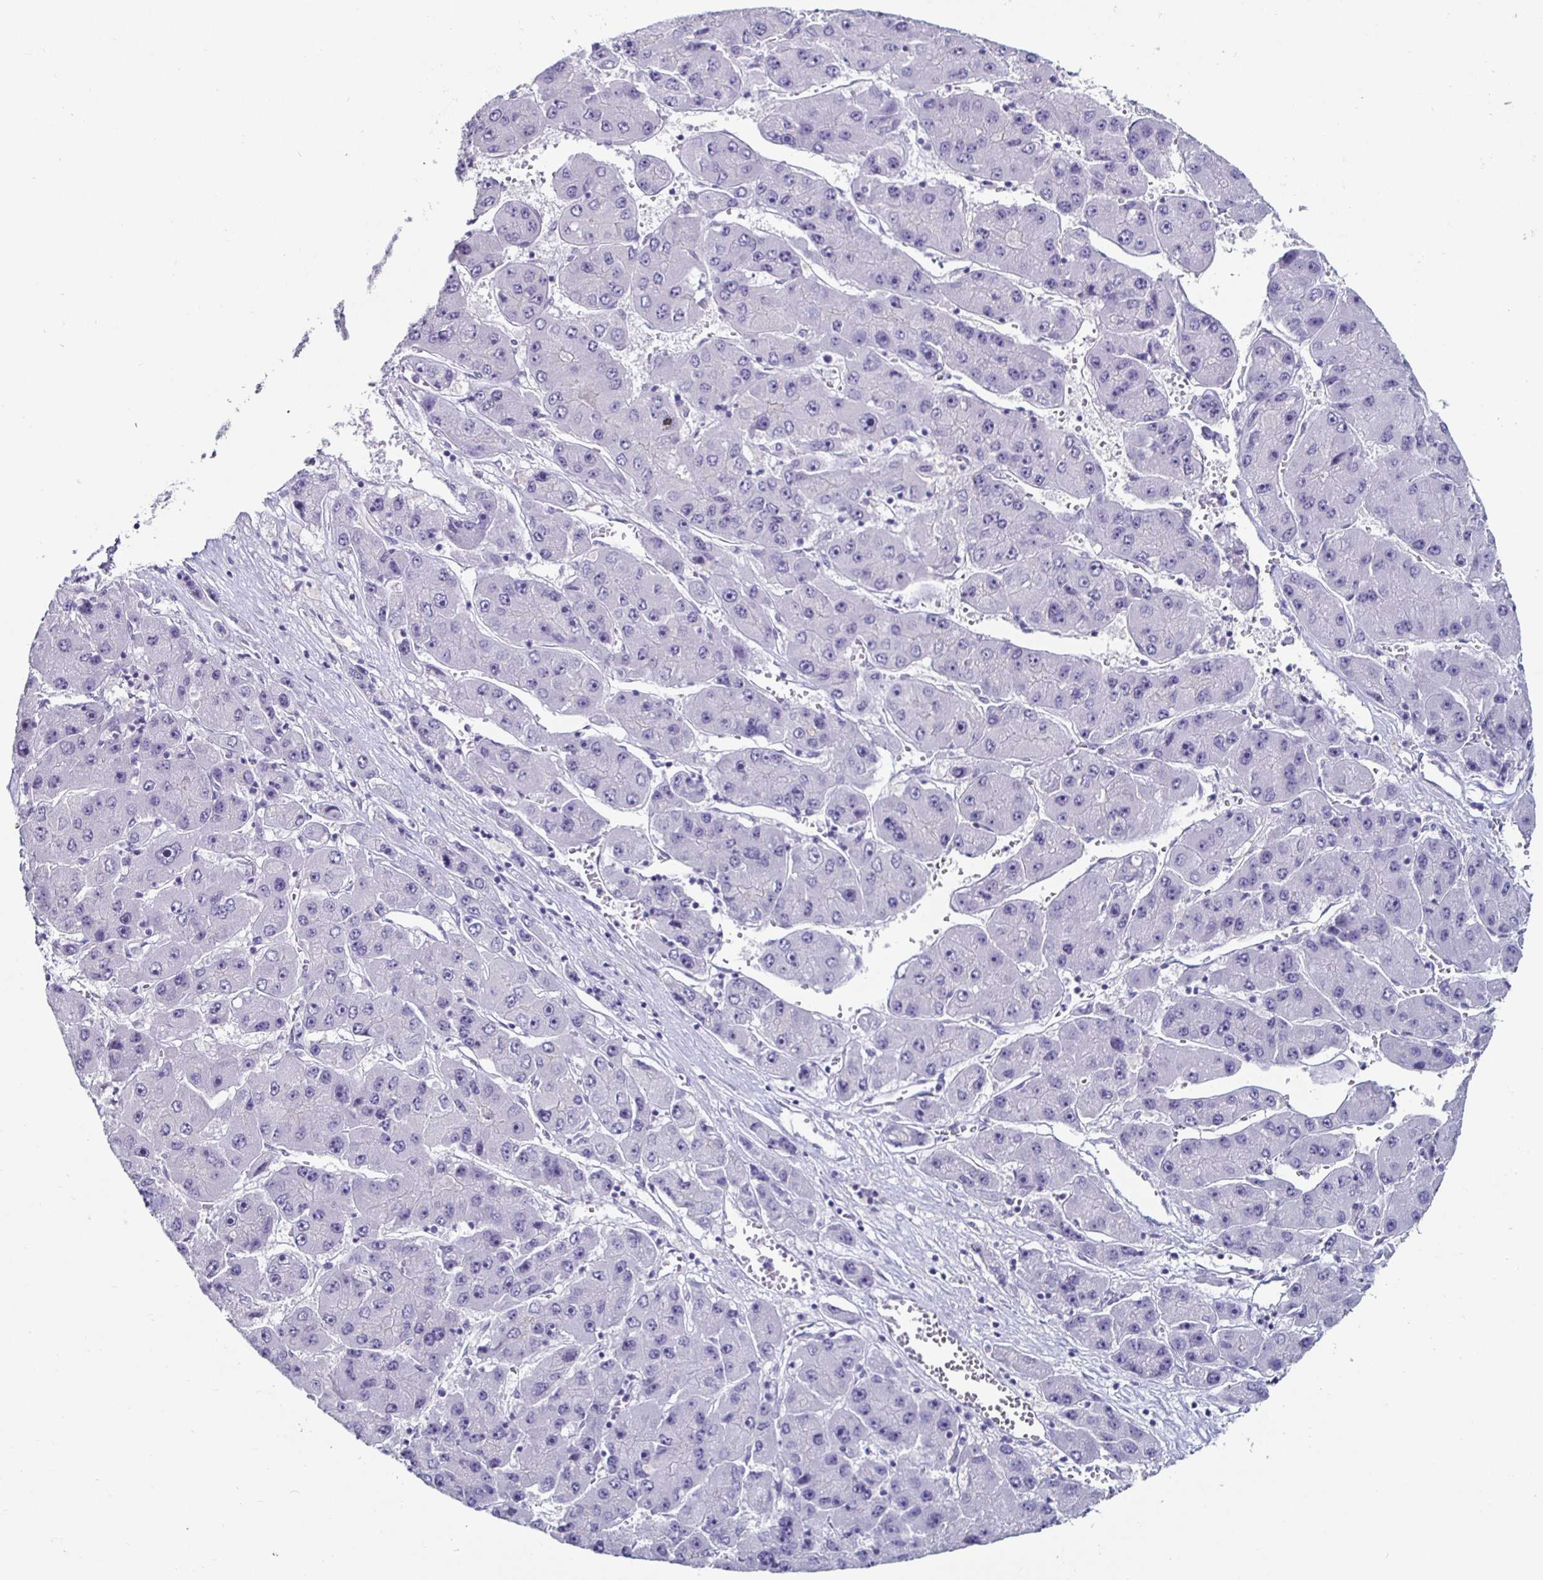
{"staining": {"intensity": "negative", "quantity": "none", "location": "none"}, "tissue": "liver cancer", "cell_type": "Tumor cells", "image_type": "cancer", "snomed": [{"axis": "morphology", "description": "Carcinoma, Hepatocellular, NOS"}, {"axis": "topography", "description": "Liver"}], "caption": "Tumor cells show no significant positivity in liver cancer.", "gene": "DDX39B", "patient": {"sex": "female", "age": 61}}